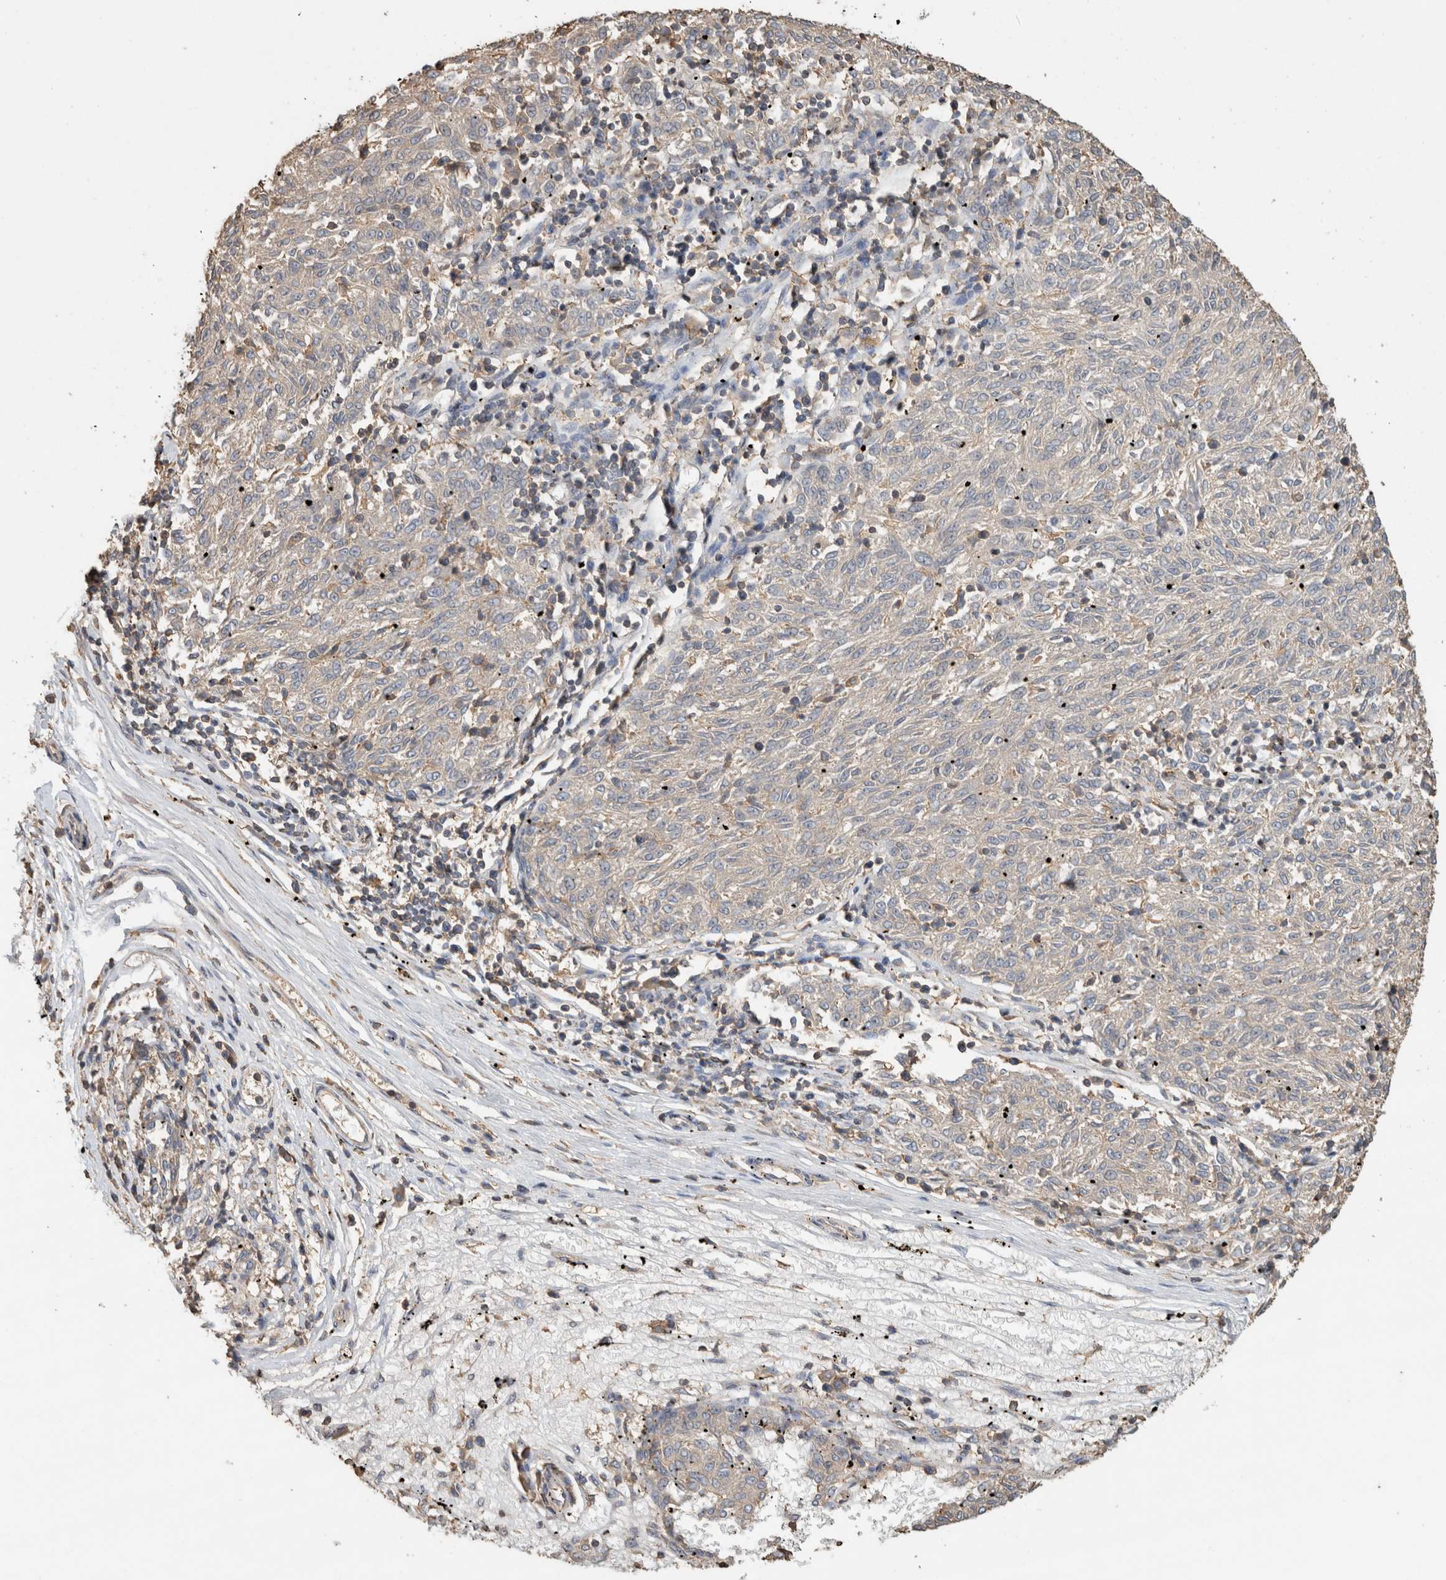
{"staining": {"intensity": "negative", "quantity": "none", "location": "none"}, "tissue": "melanoma", "cell_type": "Tumor cells", "image_type": "cancer", "snomed": [{"axis": "morphology", "description": "Malignant melanoma, NOS"}, {"axis": "topography", "description": "Skin"}], "caption": "The photomicrograph shows no significant staining in tumor cells of malignant melanoma.", "gene": "EIF4G3", "patient": {"sex": "female", "age": 72}}